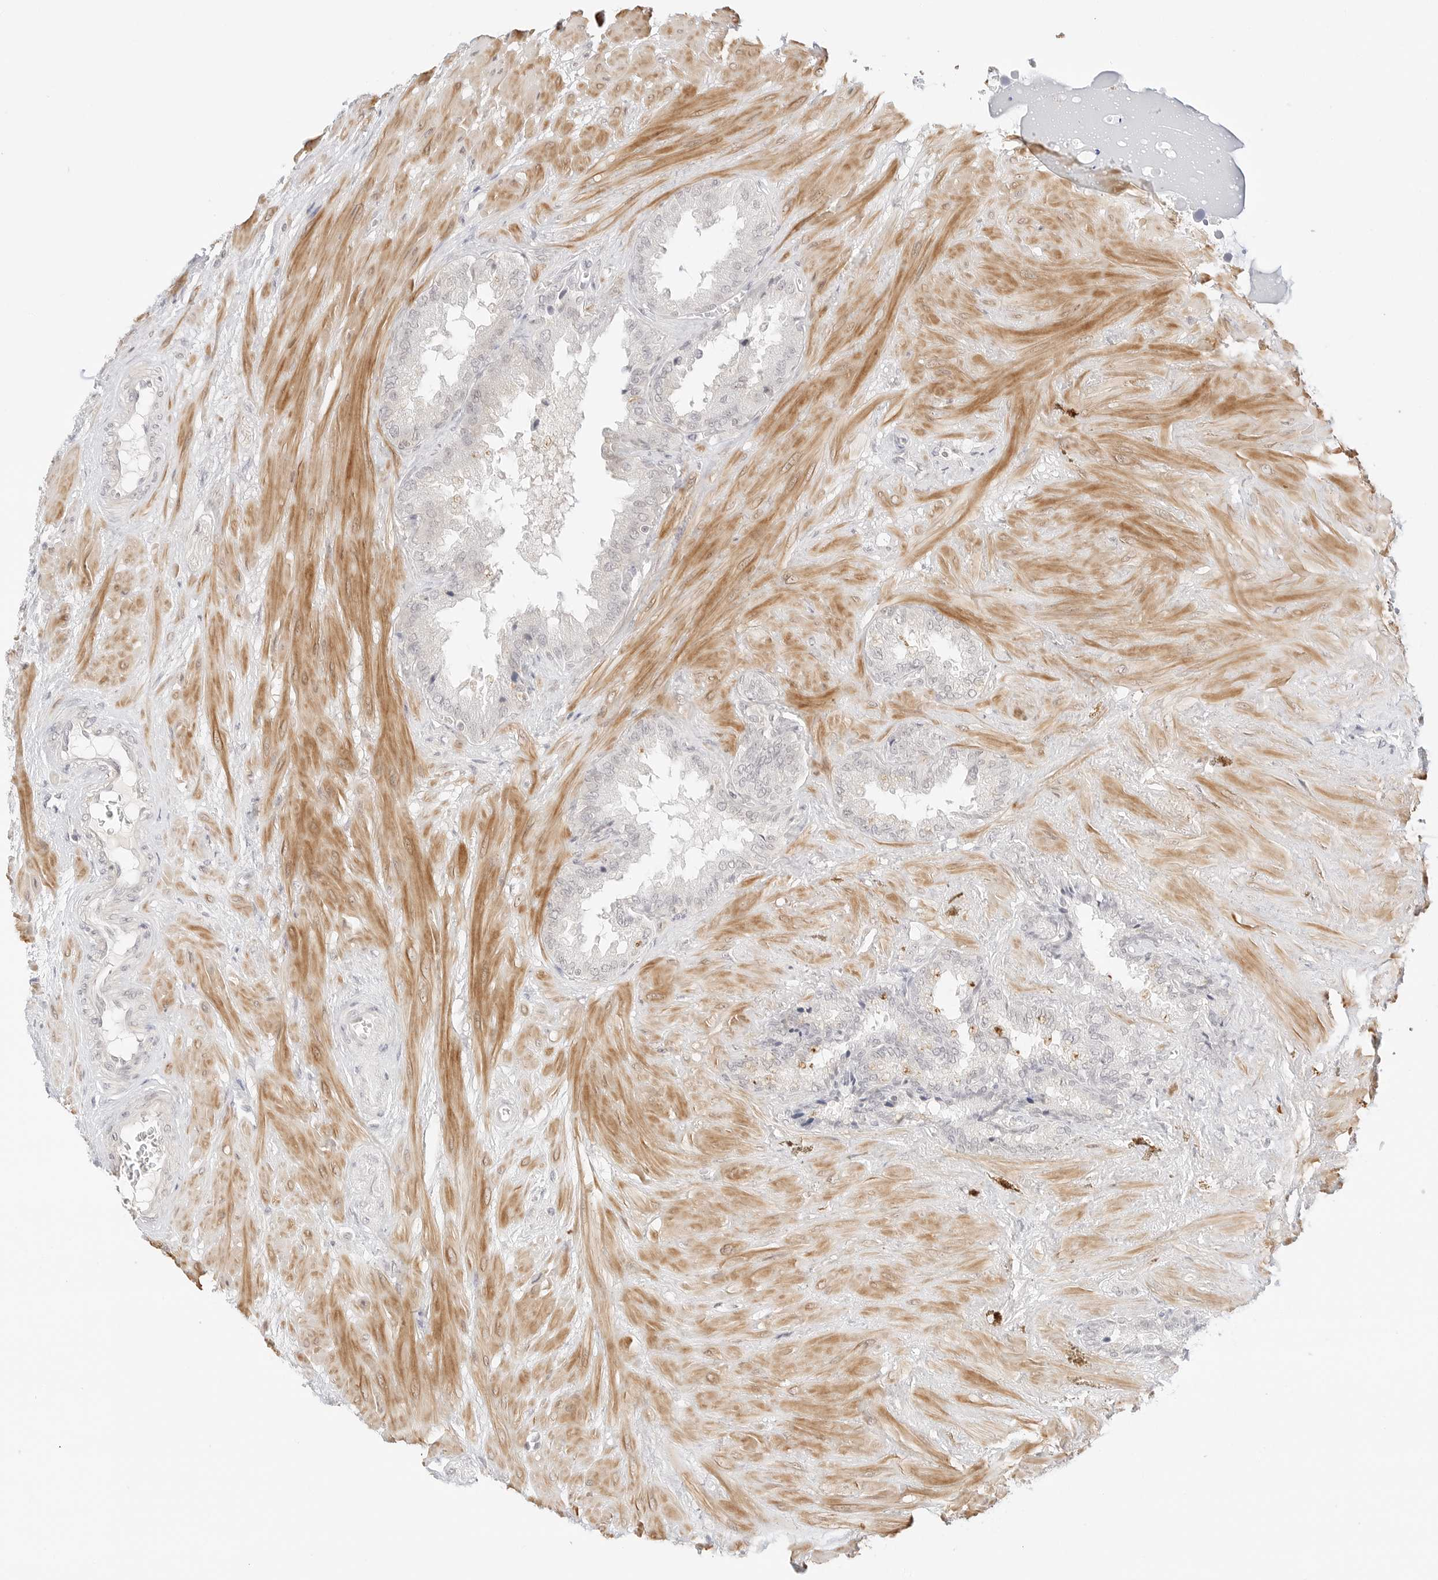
{"staining": {"intensity": "weak", "quantity": "25%-75%", "location": "cytoplasmic/membranous"}, "tissue": "seminal vesicle", "cell_type": "Glandular cells", "image_type": "normal", "snomed": [{"axis": "morphology", "description": "Normal tissue, NOS"}, {"axis": "topography", "description": "Seminal veicle"}], "caption": "A low amount of weak cytoplasmic/membranous expression is identified in about 25%-75% of glandular cells in unremarkable seminal vesicle.", "gene": "GNAS", "patient": {"sex": "male", "age": 46}}